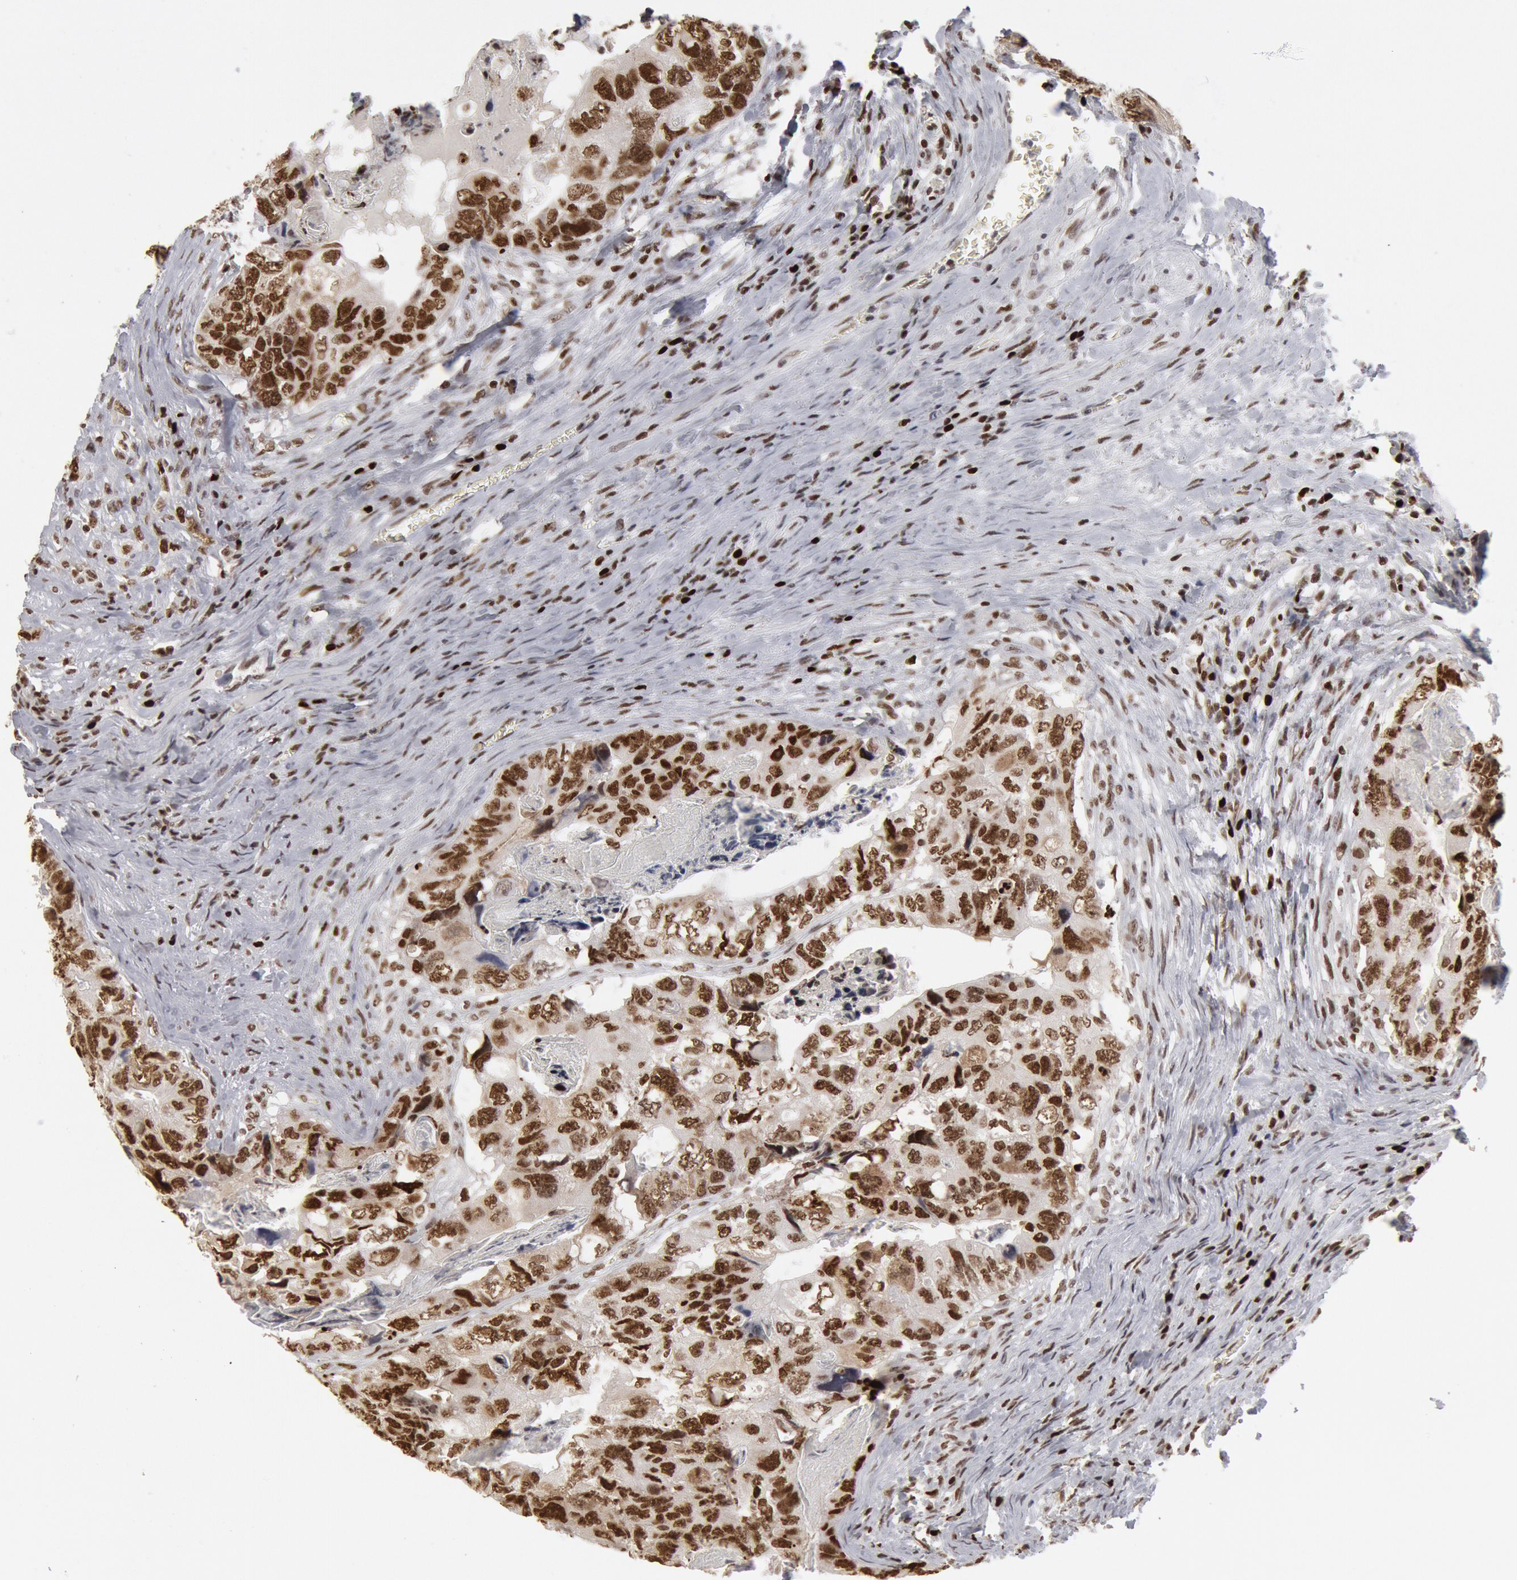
{"staining": {"intensity": "strong", "quantity": ">75%", "location": "nuclear"}, "tissue": "colorectal cancer", "cell_type": "Tumor cells", "image_type": "cancer", "snomed": [{"axis": "morphology", "description": "Adenocarcinoma, NOS"}, {"axis": "topography", "description": "Rectum"}], "caption": "The photomicrograph reveals immunohistochemical staining of colorectal adenocarcinoma. There is strong nuclear positivity is seen in about >75% of tumor cells. (DAB (3,3'-diaminobenzidine) IHC with brightfield microscopy, high magnification).", "gene": "SUB1", "patient": {"sex": "female", "age": 82}}